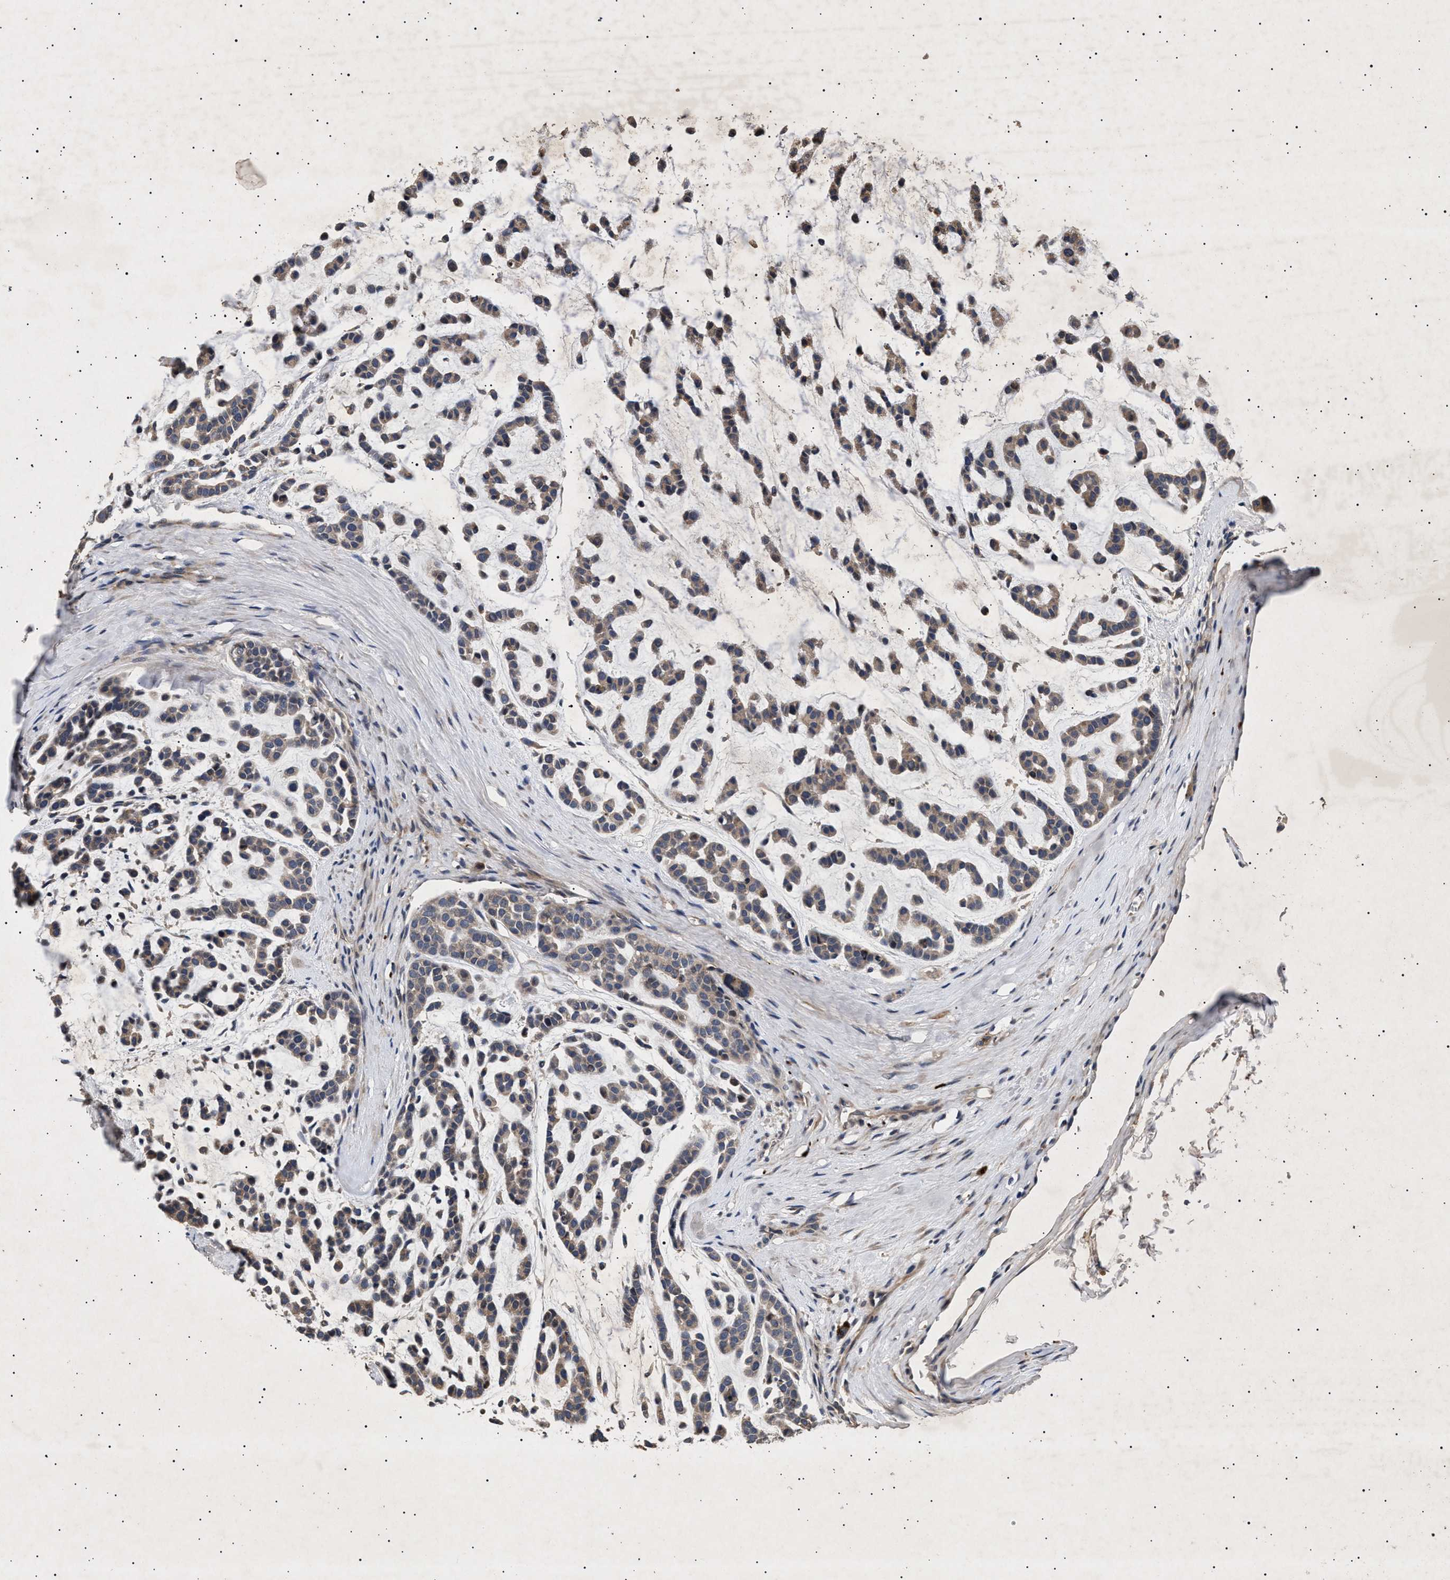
{"staining": {"intensity": "weak", "quantity": "25%-75%", "location": "cytoplasmic/membranous"}, "tissue": "head and neck cancer", "cell_type": "Tumor cells", "image_type": "cancer", "snomed": [{"axis": "morphology", "description": "Adenocarcinoma, NOS"}, {"axis": "morphology", "description": "Adenoma, NOS"}, {"axis": "topography", "description": "Head-Neck"}], "caption": "Brown immunohistochemical staining in human head and neck adenoma displays weak cytoplasmic/membranous staining in about 25%-75% of tumor cells.", "gene": "ITGB5", "patient": {"sex": "female", "age": 55}}